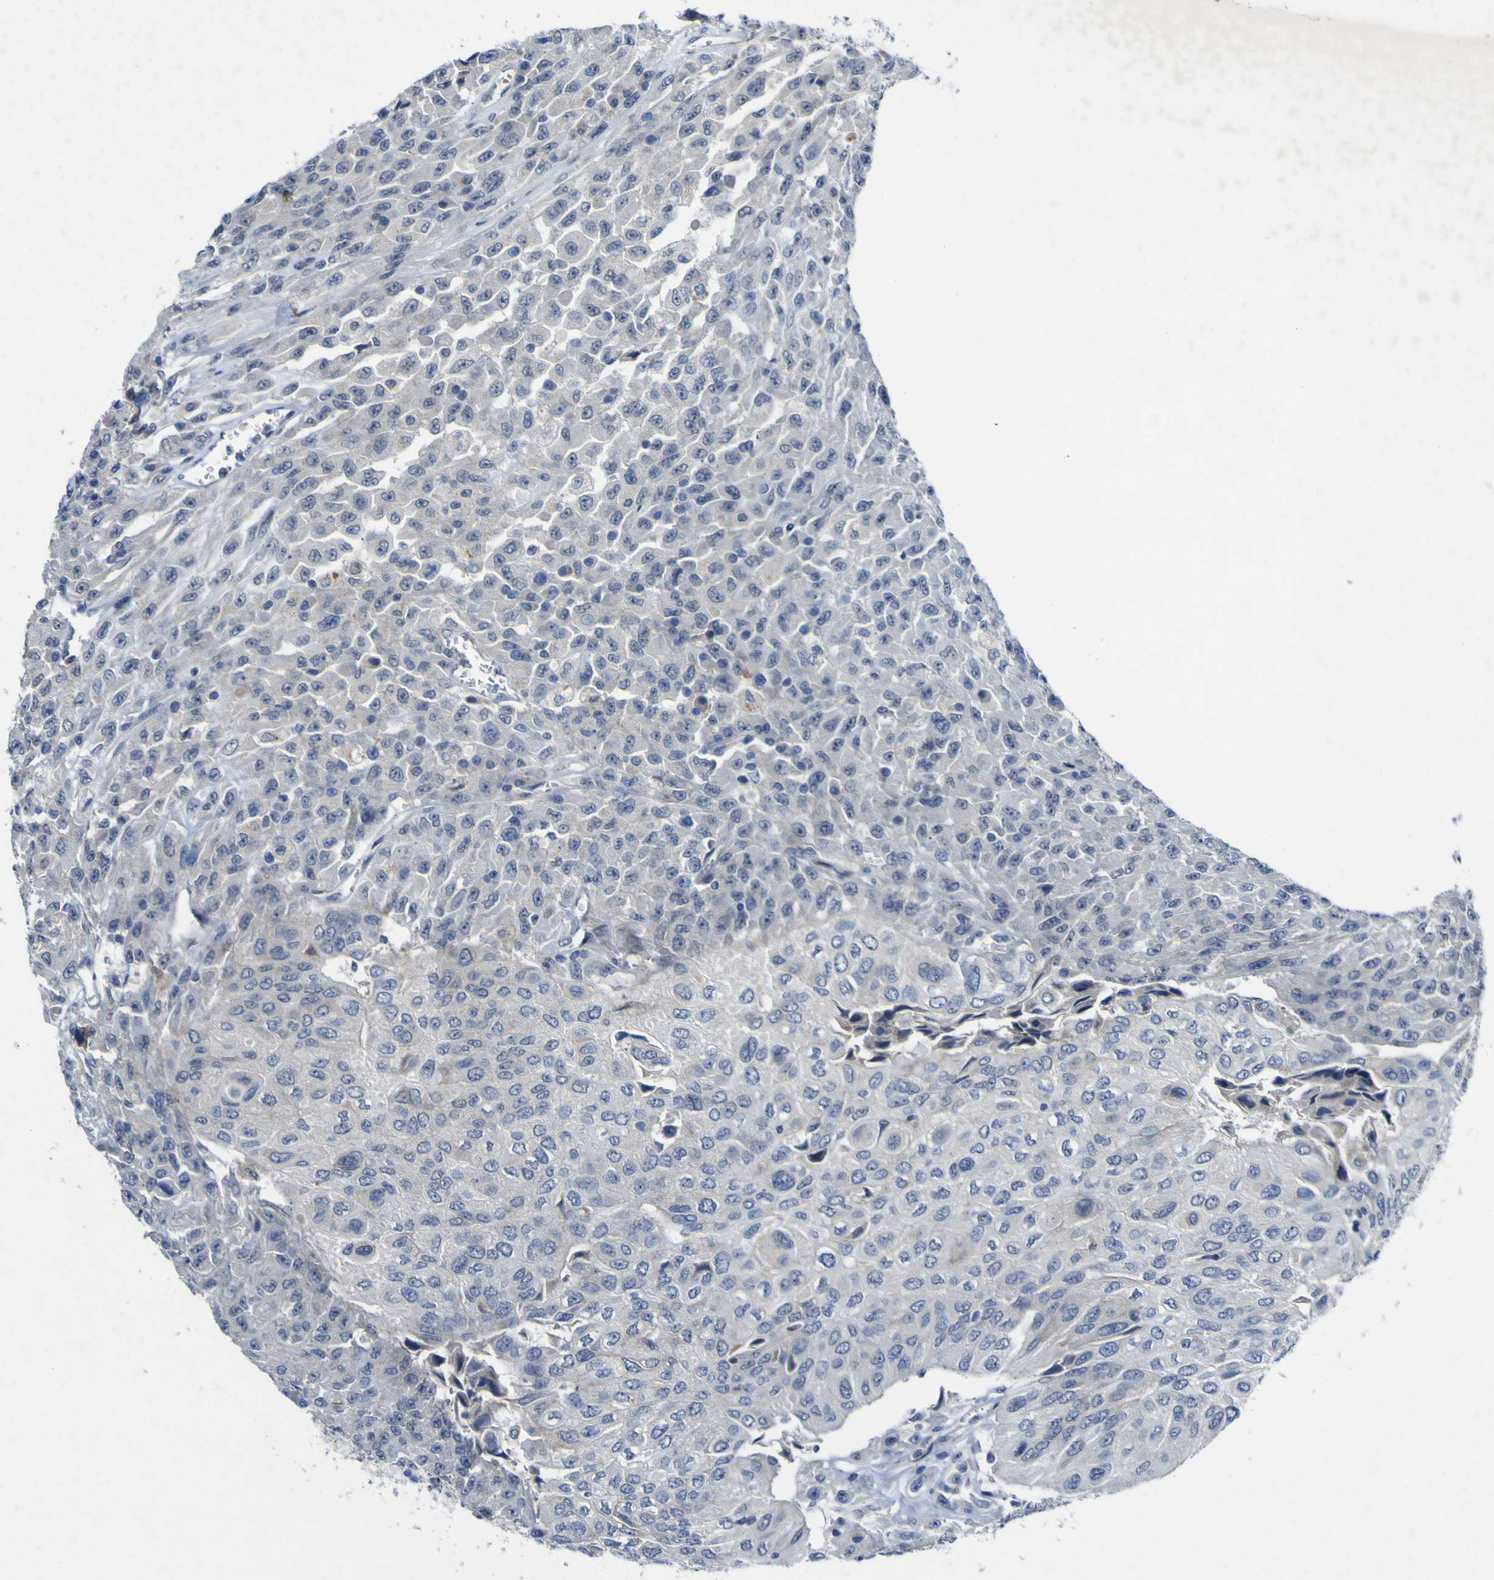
{"staining": {"intensity": "weak", "quantity": "<25%", "location": "cytoplasmic/membranous"}, "tissue": "urothelial cancer", "cell_type": "Tumor cells", "image_type": "cancer", "snomed": [{"axis": "morphology", "description": "Urothelial carcinoma, High grade"}, {"axis": "topography", "description": "Urinary bladder"}], "caption": "Tumor cells are negative for protein expression in human urothelial carcinoma (high-grade).", "gene": "NAV1", "patient": {"sex": "male", "age": 66}}